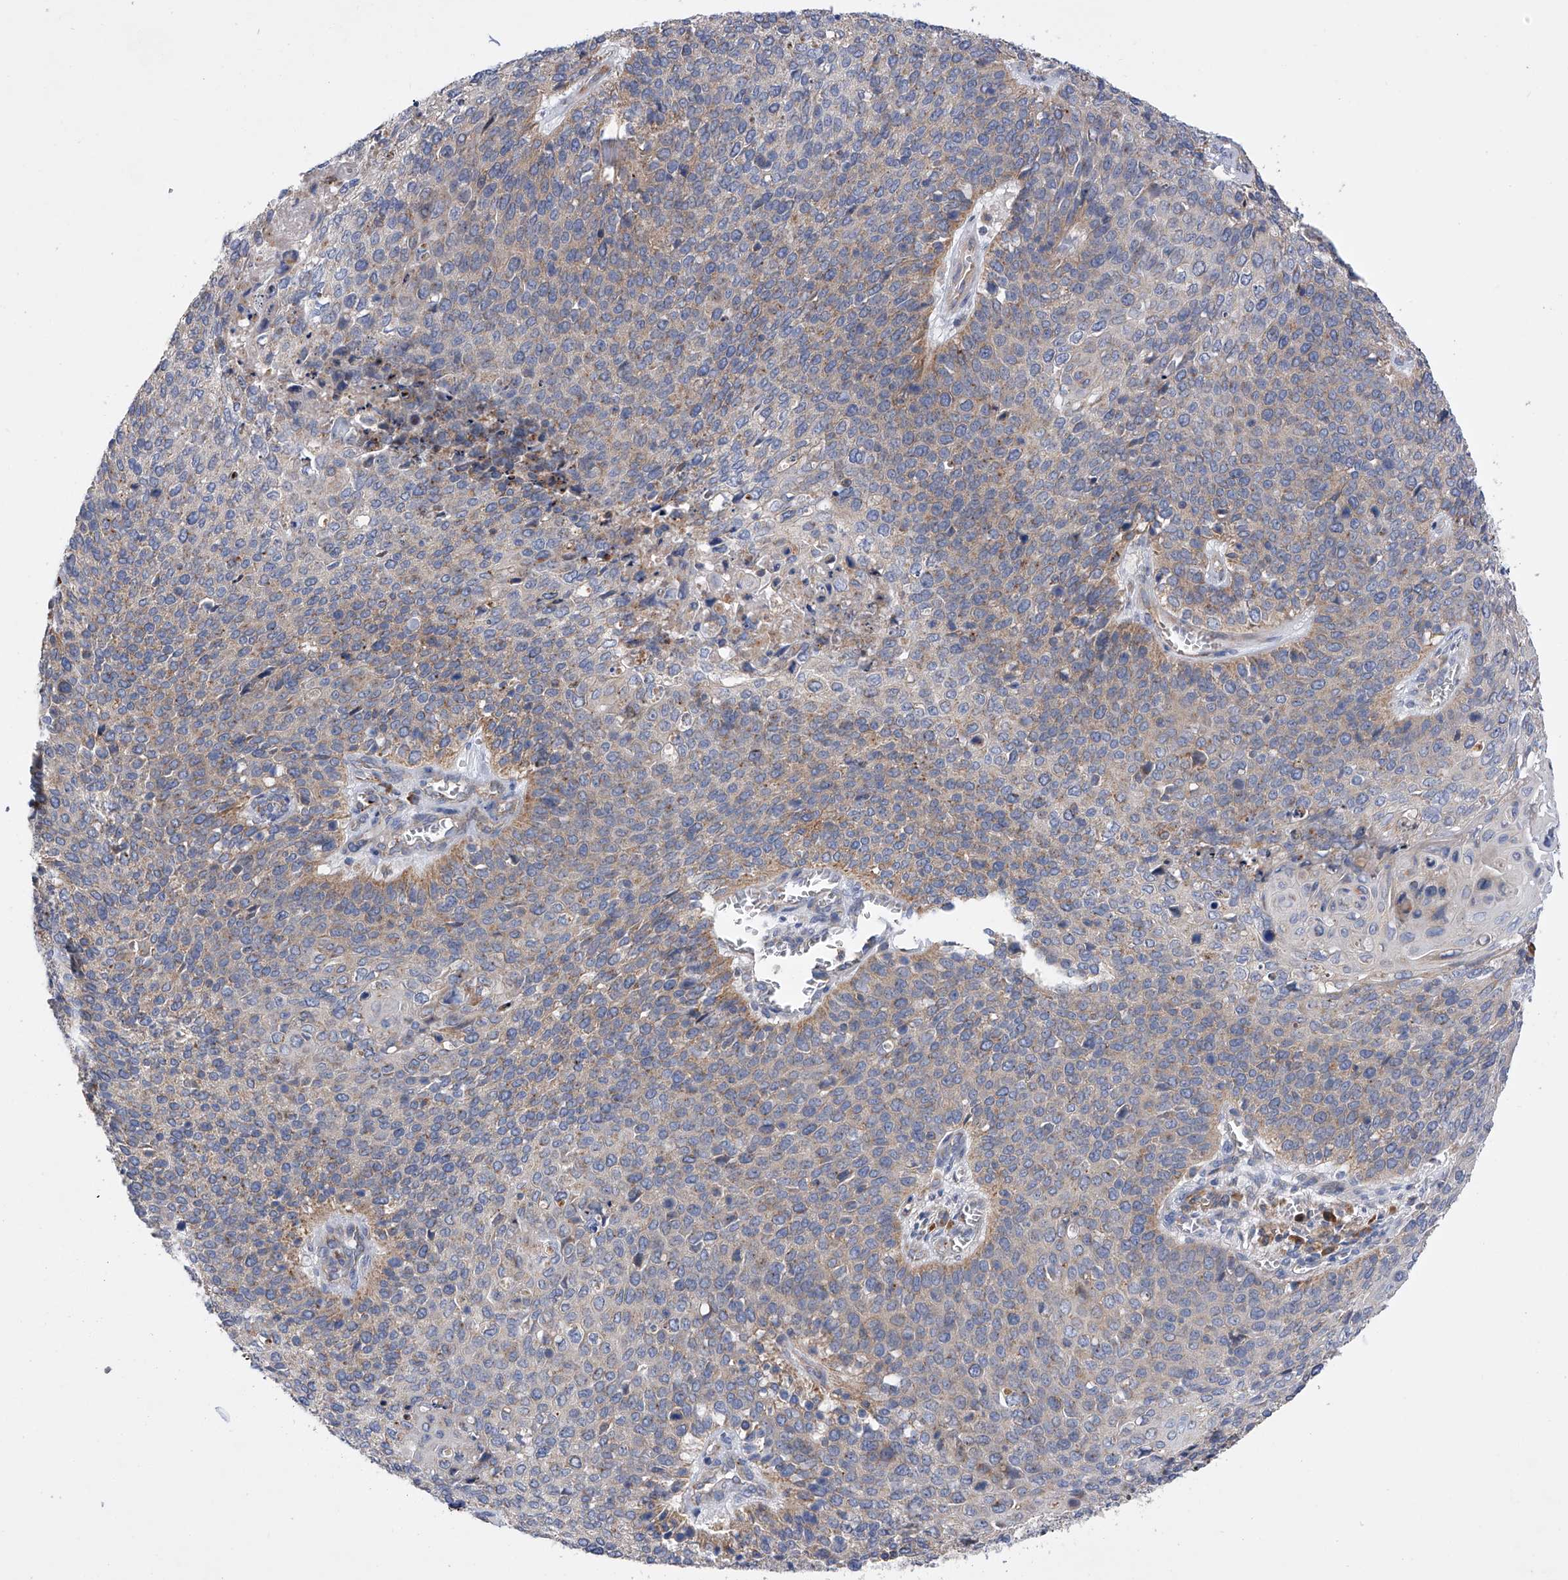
{"staining": {"intensity": "weak", "quantity": "25%-75%", "location": "cytoplasmic/membranous"}, "tissue": "cervical cancer", "cell_type": "Tumor cells", "image_type": "cancer", "snomed": [{"axis": "morphology", "description": "Squamous cell carcinoma, NOS"}, {"axis": "topography", "description": "Cervix"}], "caption": "Human cervical cancer stained for a protein (brown) displays weak cytoplasmic/membranous positive positivity in approximately 25%-75% of tumor cells.", "gene": "MLYCD", "patient": {"sex": "female", "age": 39}}